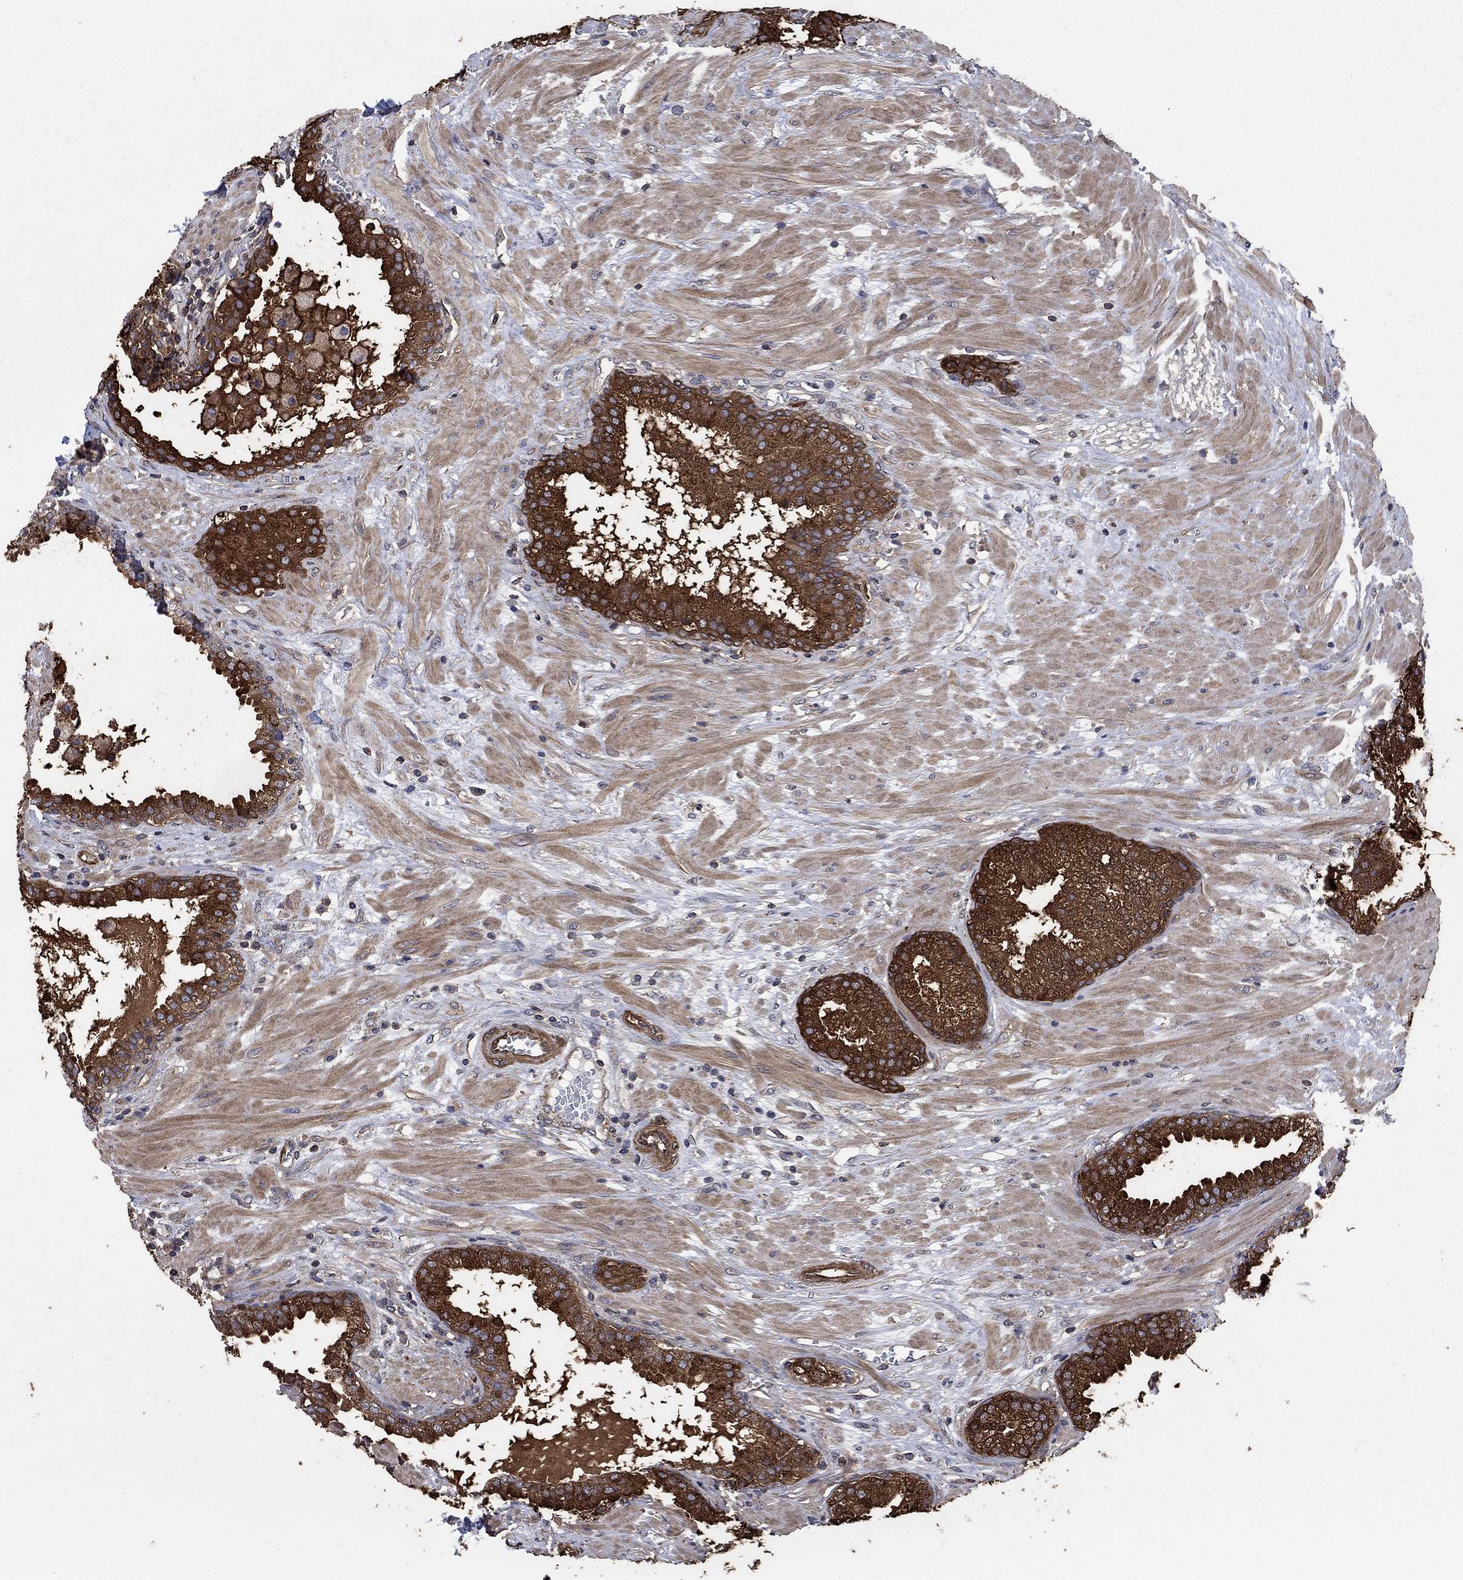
{"staining": {"intensity": "strong", "quantity": ">75%", "location": "cytoplasmic/membranous"}, "tissue": "prostate", "cell_type": "Glandular cells", "image_type": "normal", "snomed": [{"axis": "morphology", "description": "Normal tissue, NOS"}, {"axis": "topography", "description": "Prostate"}], "caption": "Normal prostate displays strong cytoplasmic/membranous expression in about >75% of glandular cells, visualized by immunohistochemistry.", "gene": "PDE3A", "patient": {"sex": "male", "age": 64}}